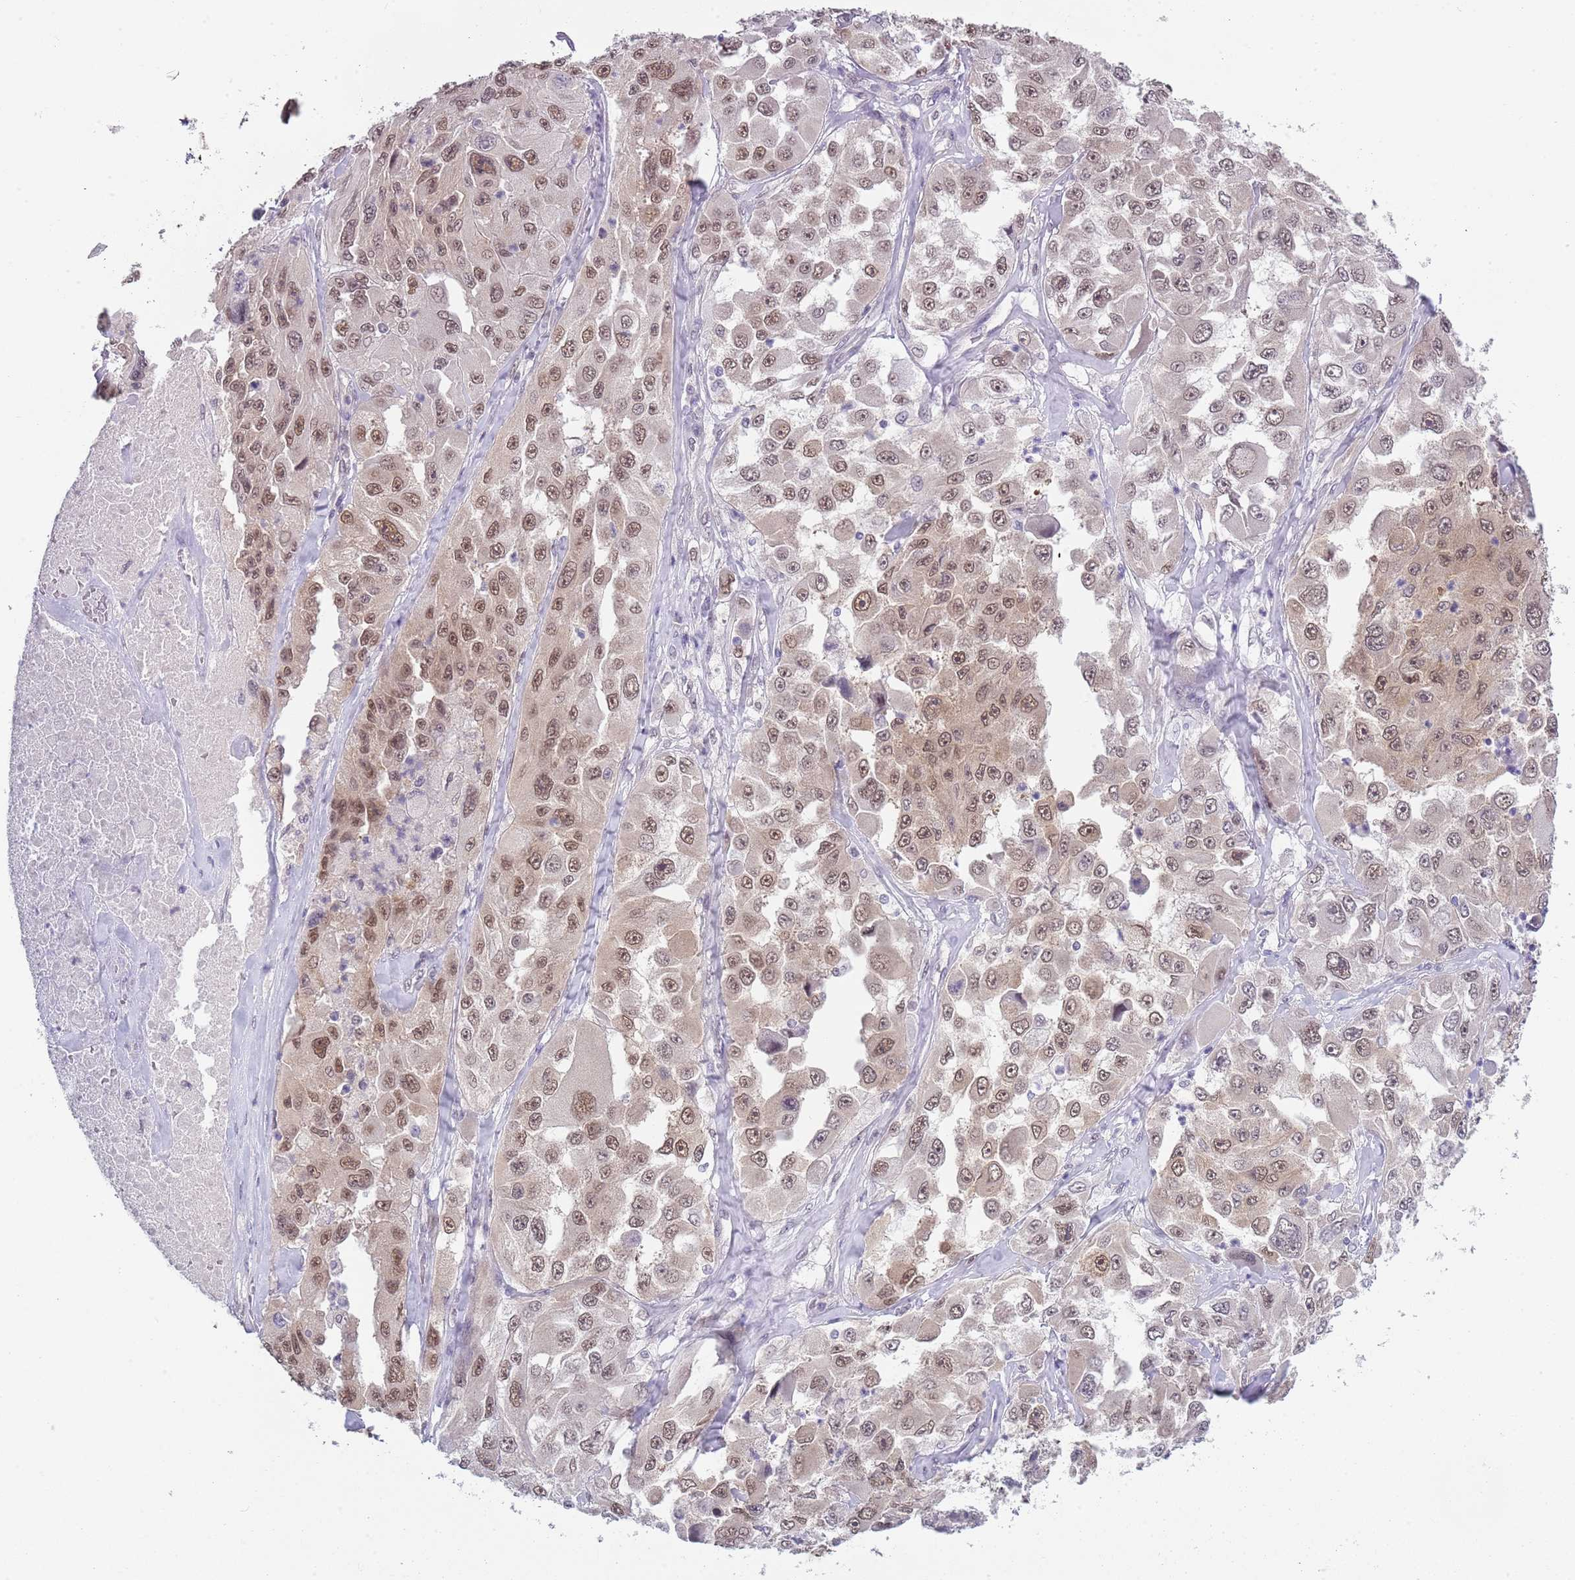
{"staining": {"intensity": "moderate", "quantity": ">75%", "location": "nuclear"}, "tissue": "melanoma", "cell_type": "Tumor cells", "image_type": "cancer", "snomed": [{"axis": "morphology", "description": "Malignant melanoma, Metastatic site"}, {"axis": "topography", "description": "Lymph node"}], "caption": "An image showing moderate nuclear positivity in approximately >75% of tumor cells in melanoma, as visualized by brown immunohistochemical staining.", "gene": "SEPHS2", "patient": {"sex": "male", "age": 62}}